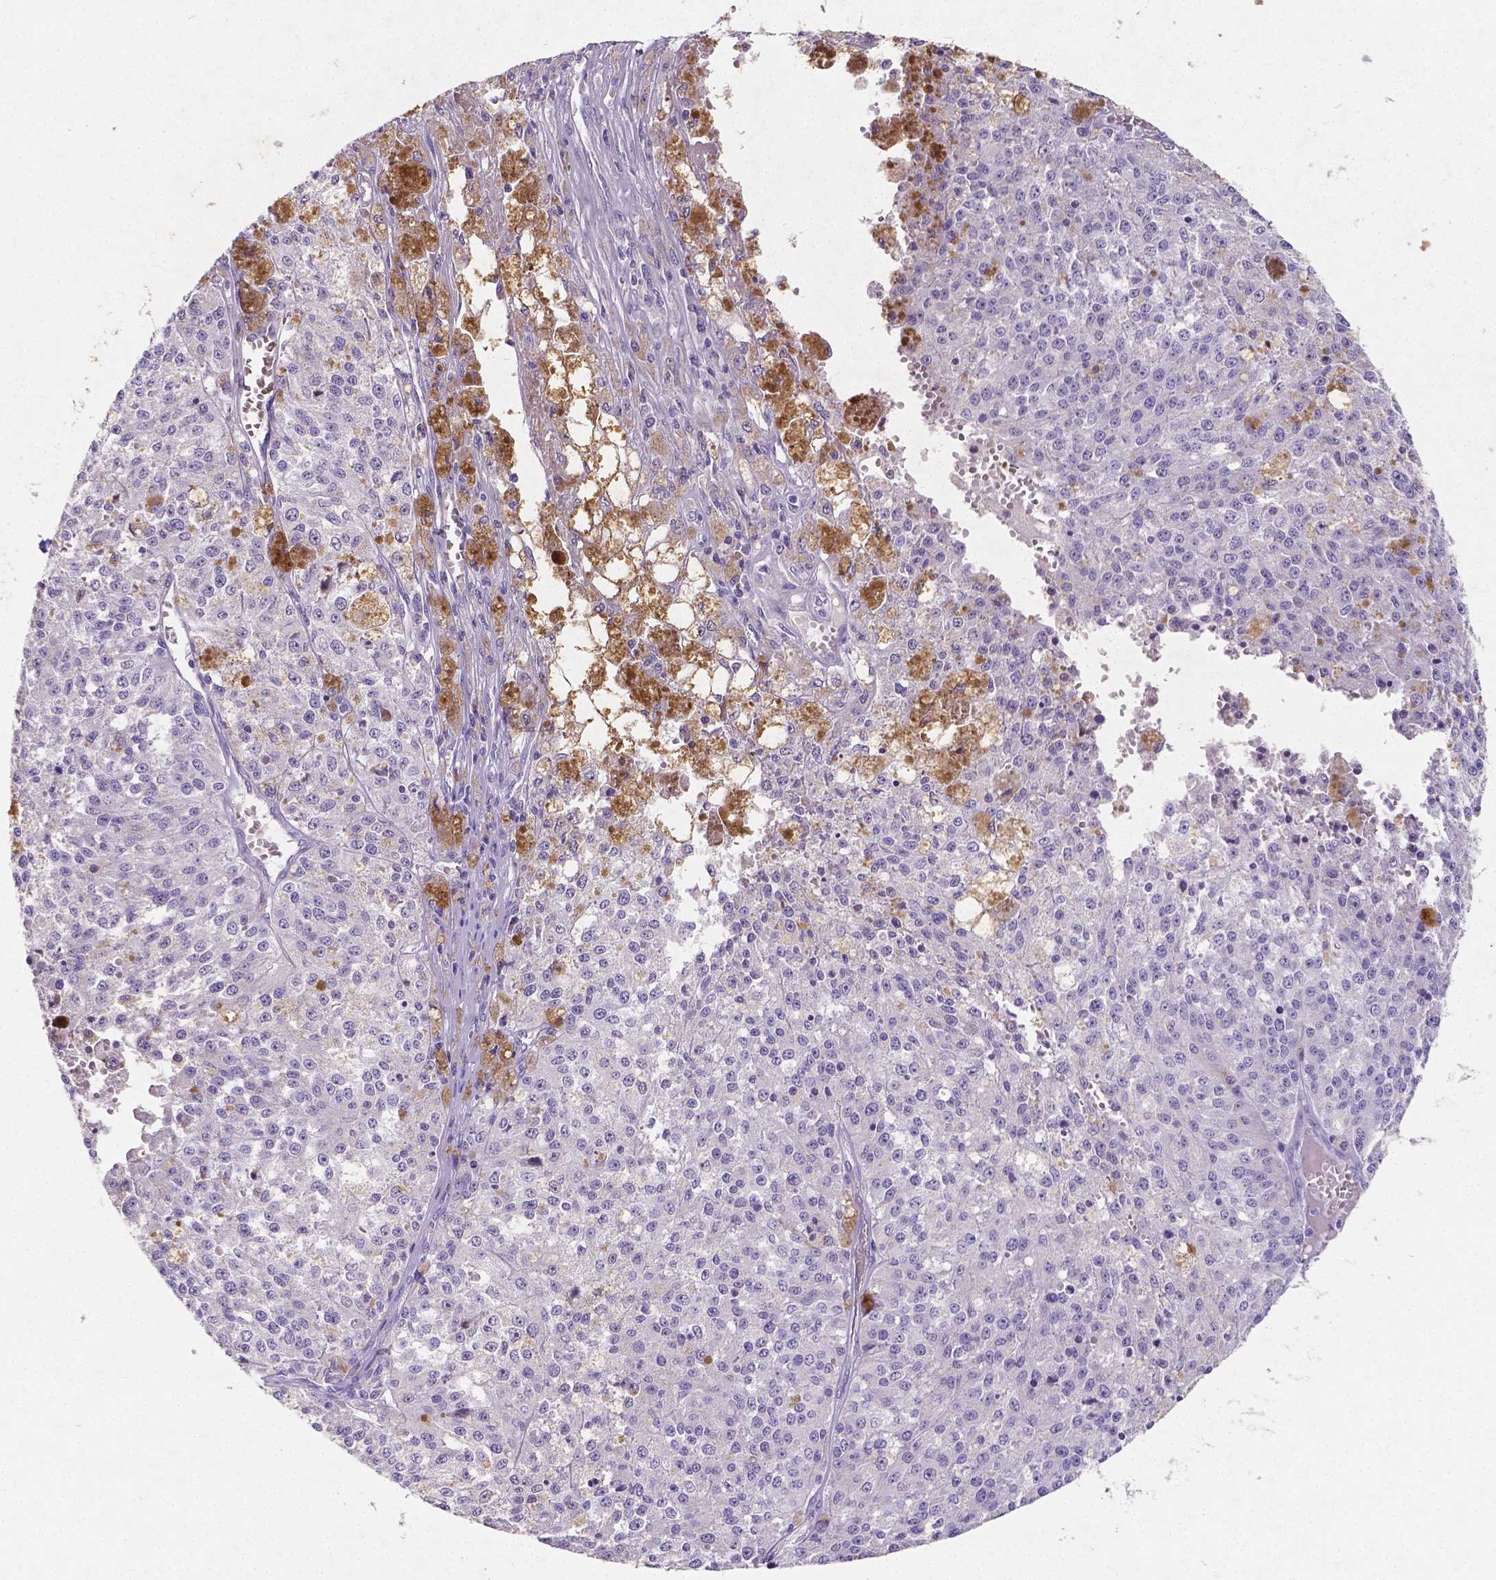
{"staining": {"intensity": "negative", "quantity": "none", "location": "none"}, "tissue": "melanoma", "cell_type": "Tumor cells", "image_type": "cancer", "snomed": [{"axis": "morphology", "description": "Malignant melanoma, Metastatic site"}, {"axis": "topography", "description": "Lymph node"}], "caption": "Immunohistochemistry of human malignant melanoma (metastatic site) demonstrates no positivity in tumor cells.", "gene": "SATB2", "patient": {"sex": "female", "age": 64}}